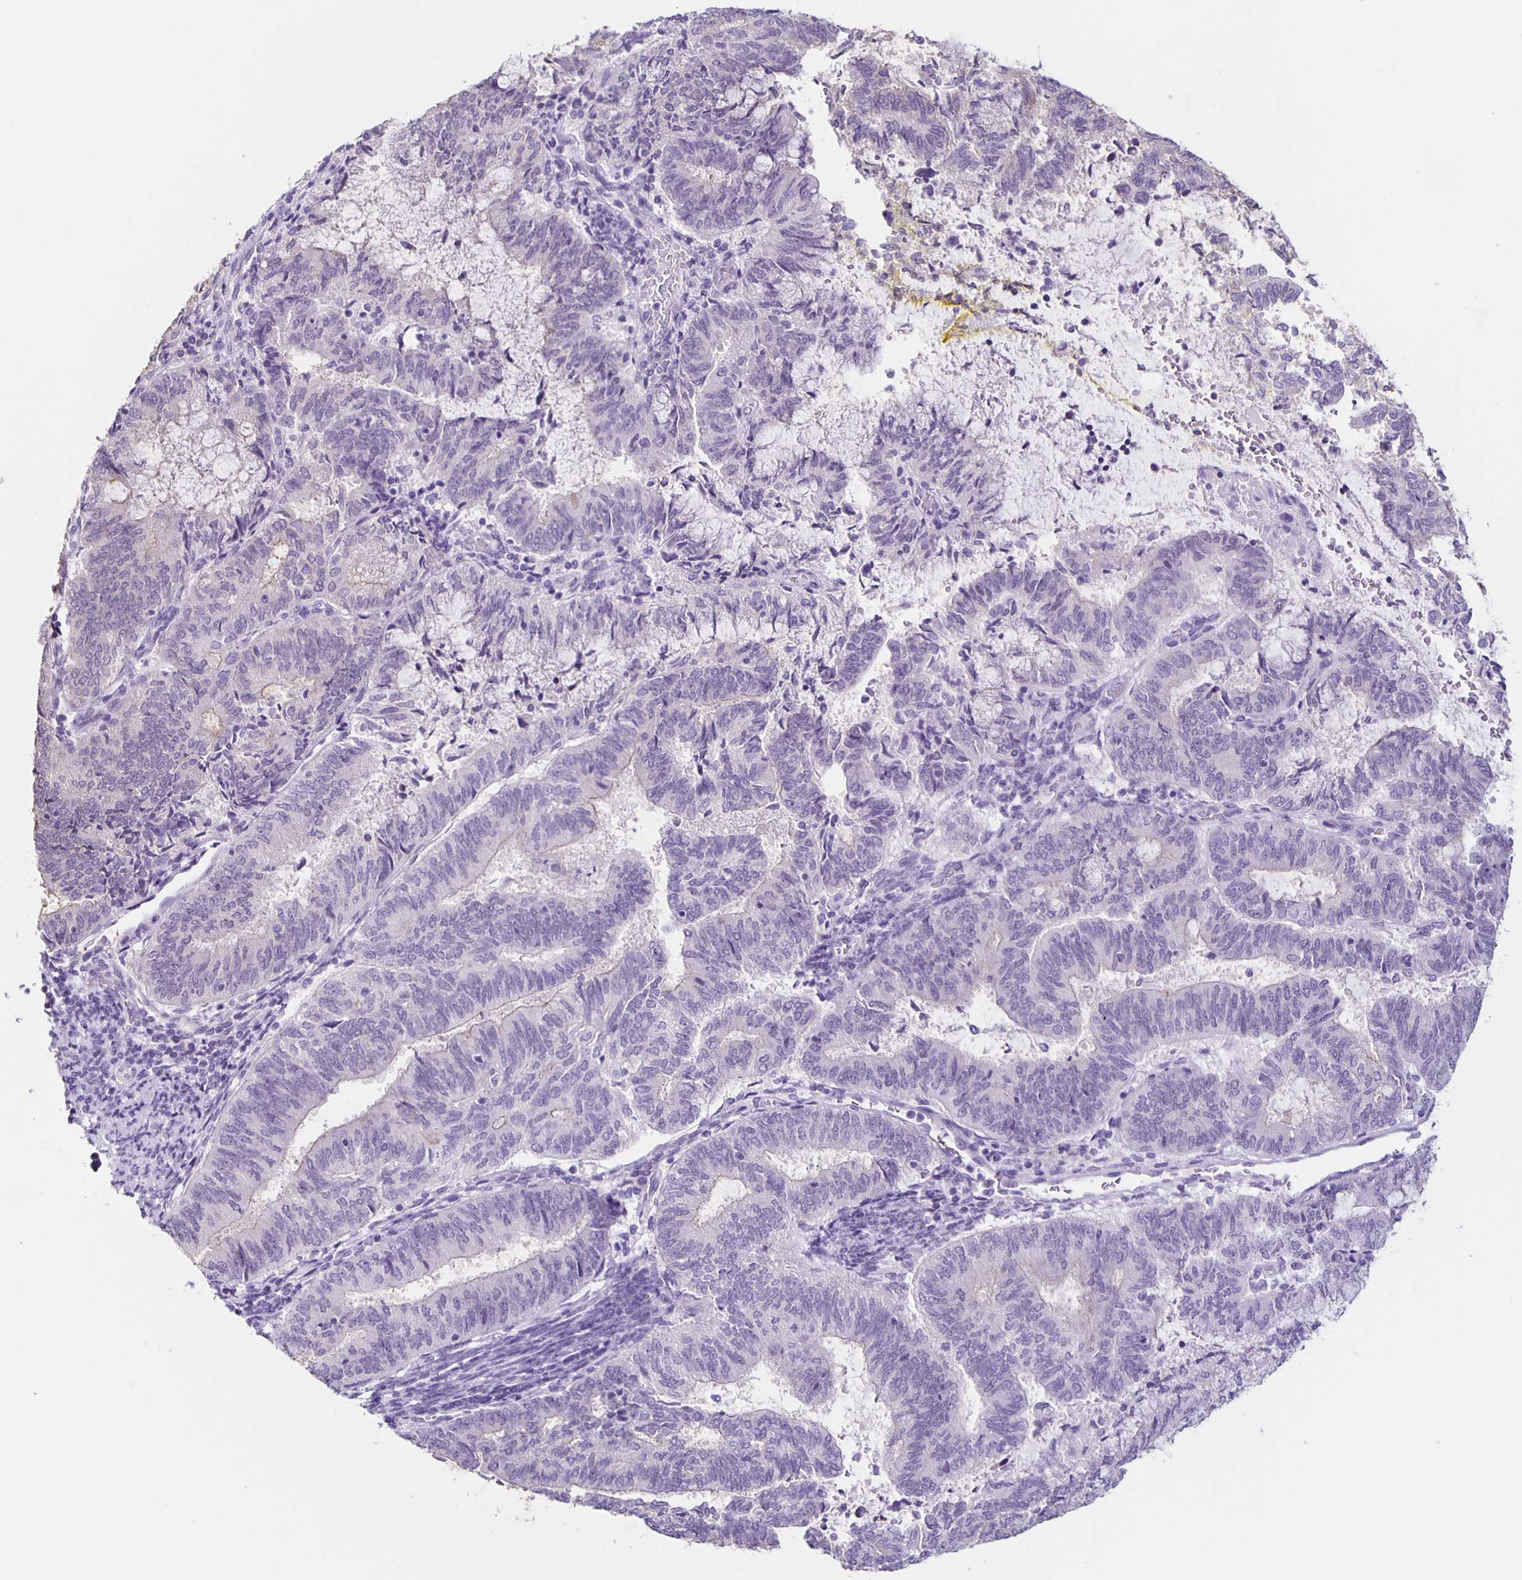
{"staining": {"intensity": "negative", "quantity": "none", "location": "none"}, "tissue": "endometrial cancer", "cell_type": "Tumor cells", "image_type": "cancer", "snomed": [{"axis": "morphology", "description": "Adenocarcinoma, NOS"}, {"axis": "topography", "description": "Endometrium"}], "caption": "Histopathology image shows no significant protein positivity in tumor cells of endometrial cancer.", "gene": "SLC12A3", "patient": {"sex": "female", "age": 65}}